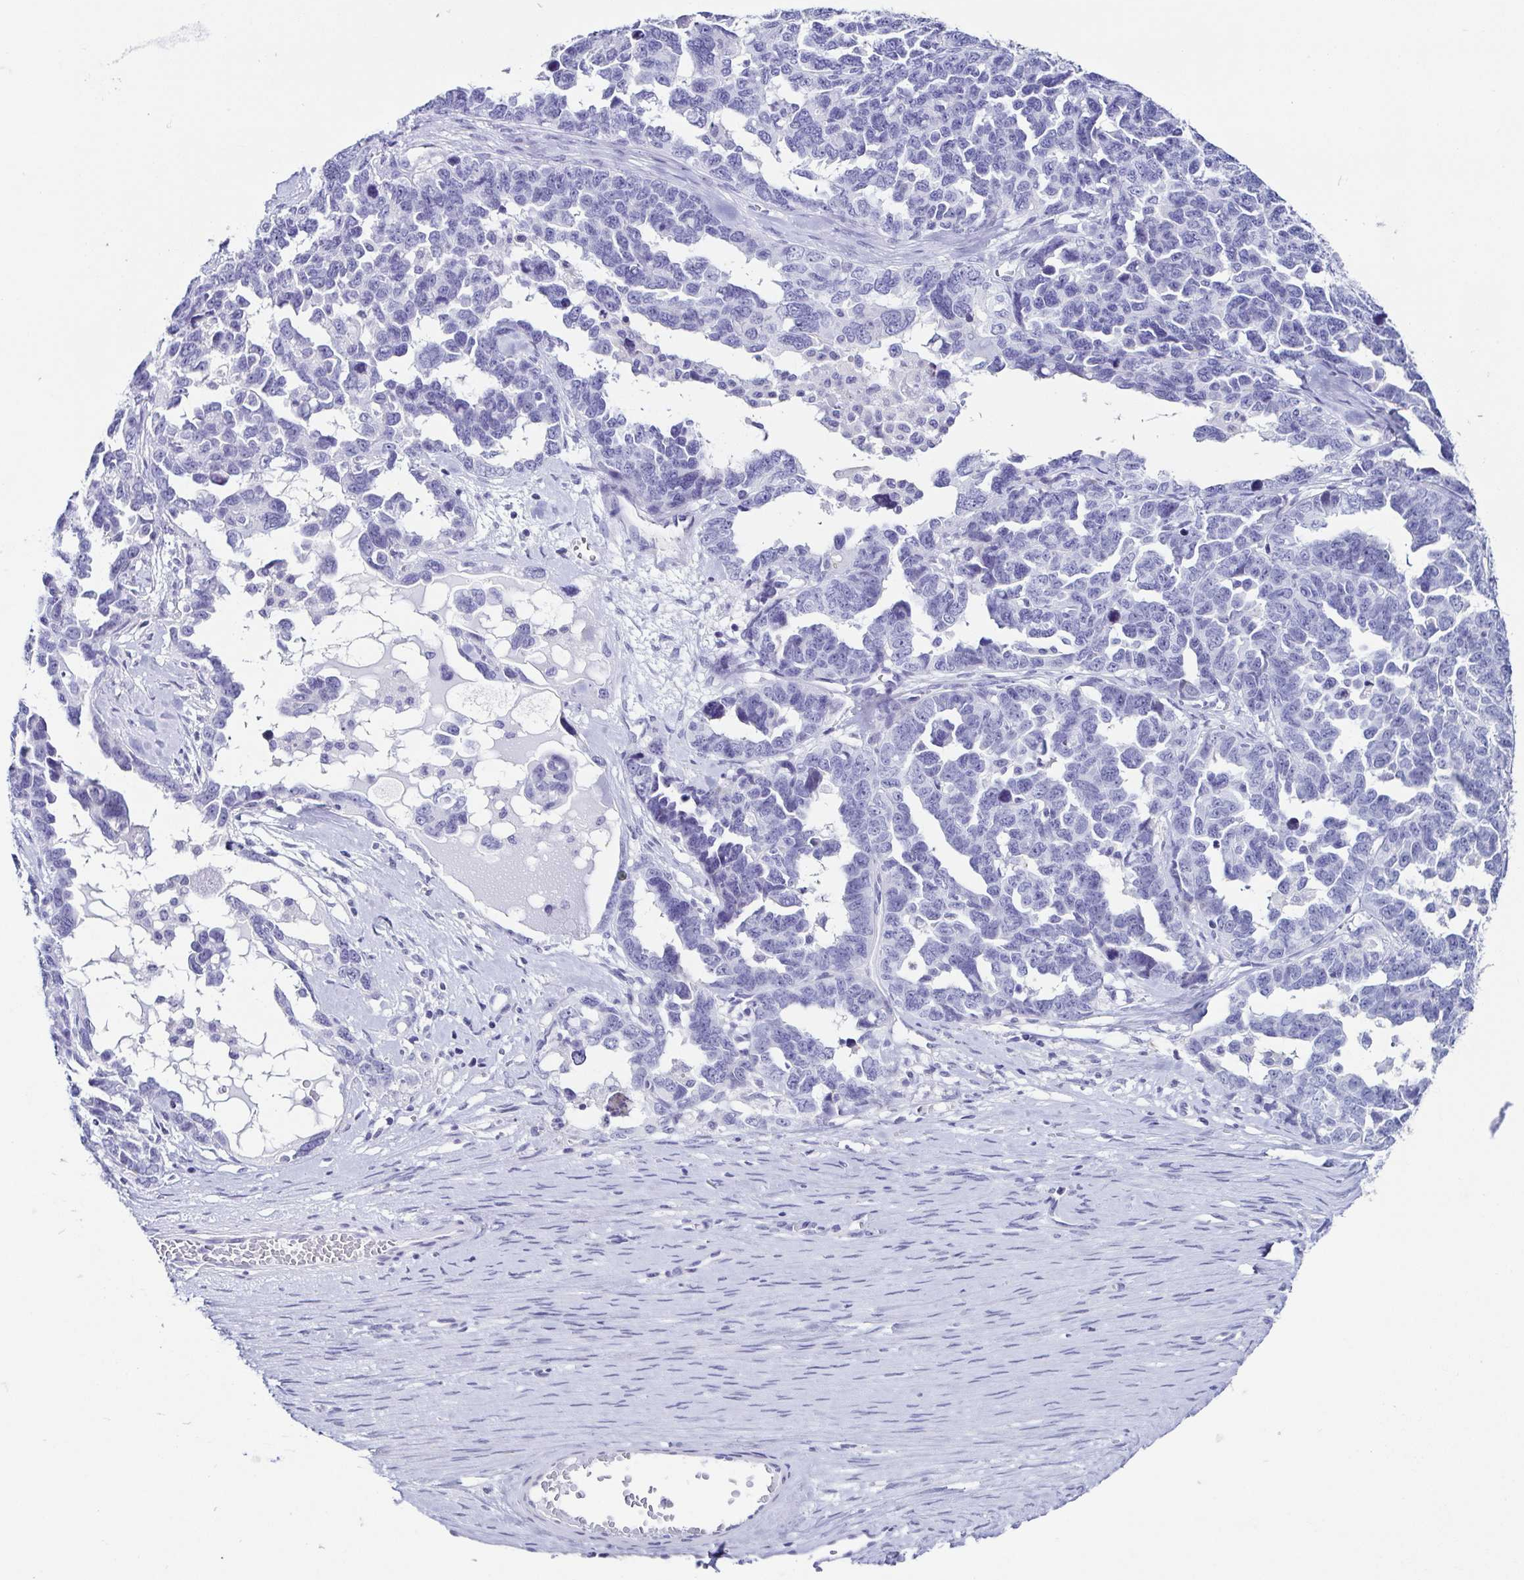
{"staining": {"intensity": "negative", "quantity": "none", "location": "none"}, "tissue": "ovarian cancer", "cell_type": "Tumor cells", "image_type": "cancer", "snomed": [{"axis": "morphology", "description": "Cystadenocarcinoma, serous, NOS"}, {"axis": "topography", "description": "Ovary"}], "caption": "Tumor cells are negative for brown protein staining in ovarian cancer (serous cystadenocarcinoma).", "gene": "TNNT2", "patient": {"sex": "female", "age": 69}}